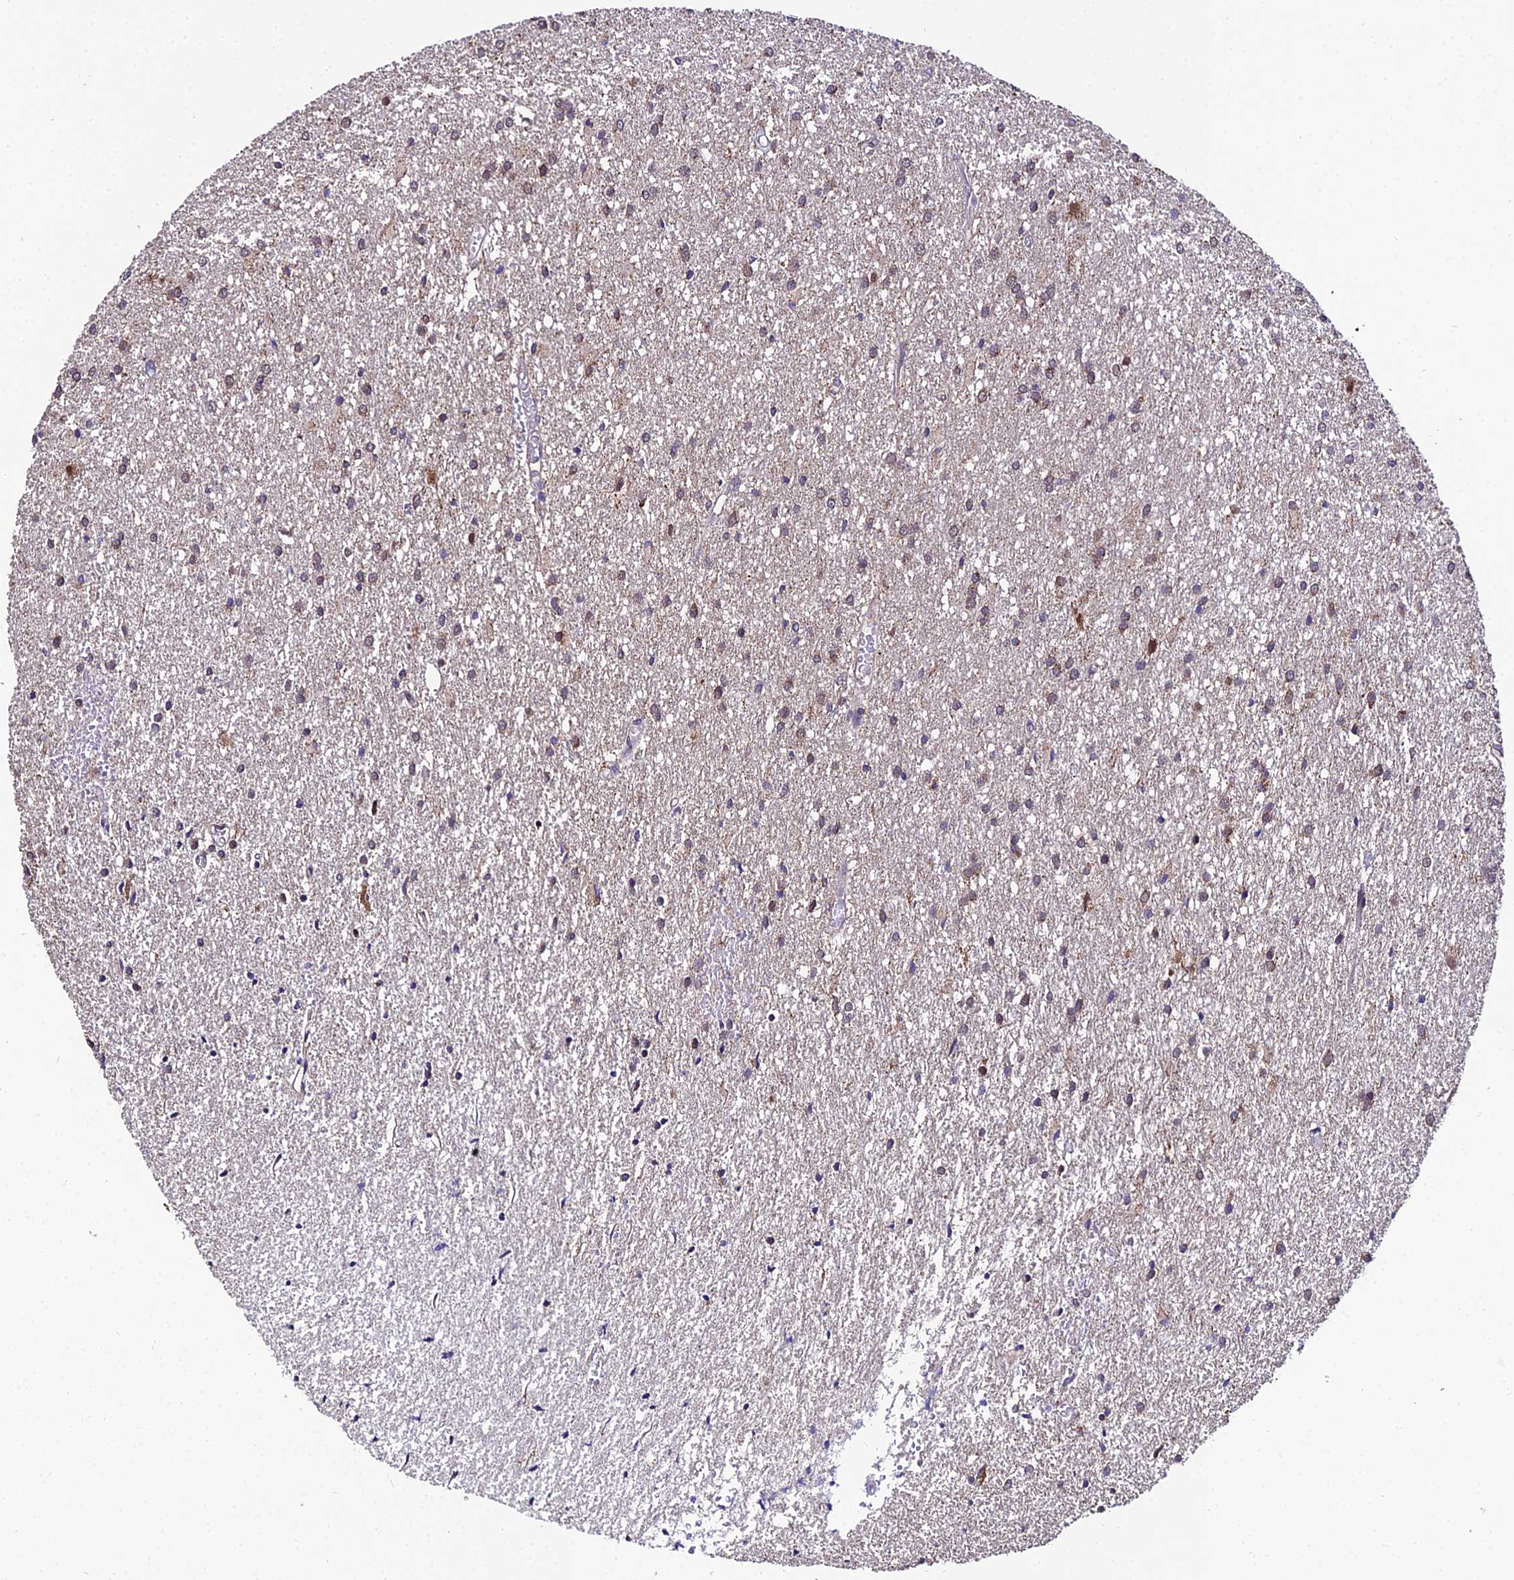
{"staining": {"intensity": "weak", "quantity": "25%-75%", "location": "cytoplasmic/membranous"}, "tissue": "glioma", "cell_type": "Tumor cells", "image_type": "cancer", "snomed": [{"axis": "morphology", "description": "Glioma, malignant, High grade"}, {"axis": "topography", "description": "Brain"}], "caption": "Immunohistochemical staining of high-grade glioma (malignant) demonstrates low levels of weak cytoplasmic/membranous expression in approximately 25%-75% of tumor cells.", "gene": "PSMD2", "patient": {"sex": "female", "age": 50}}